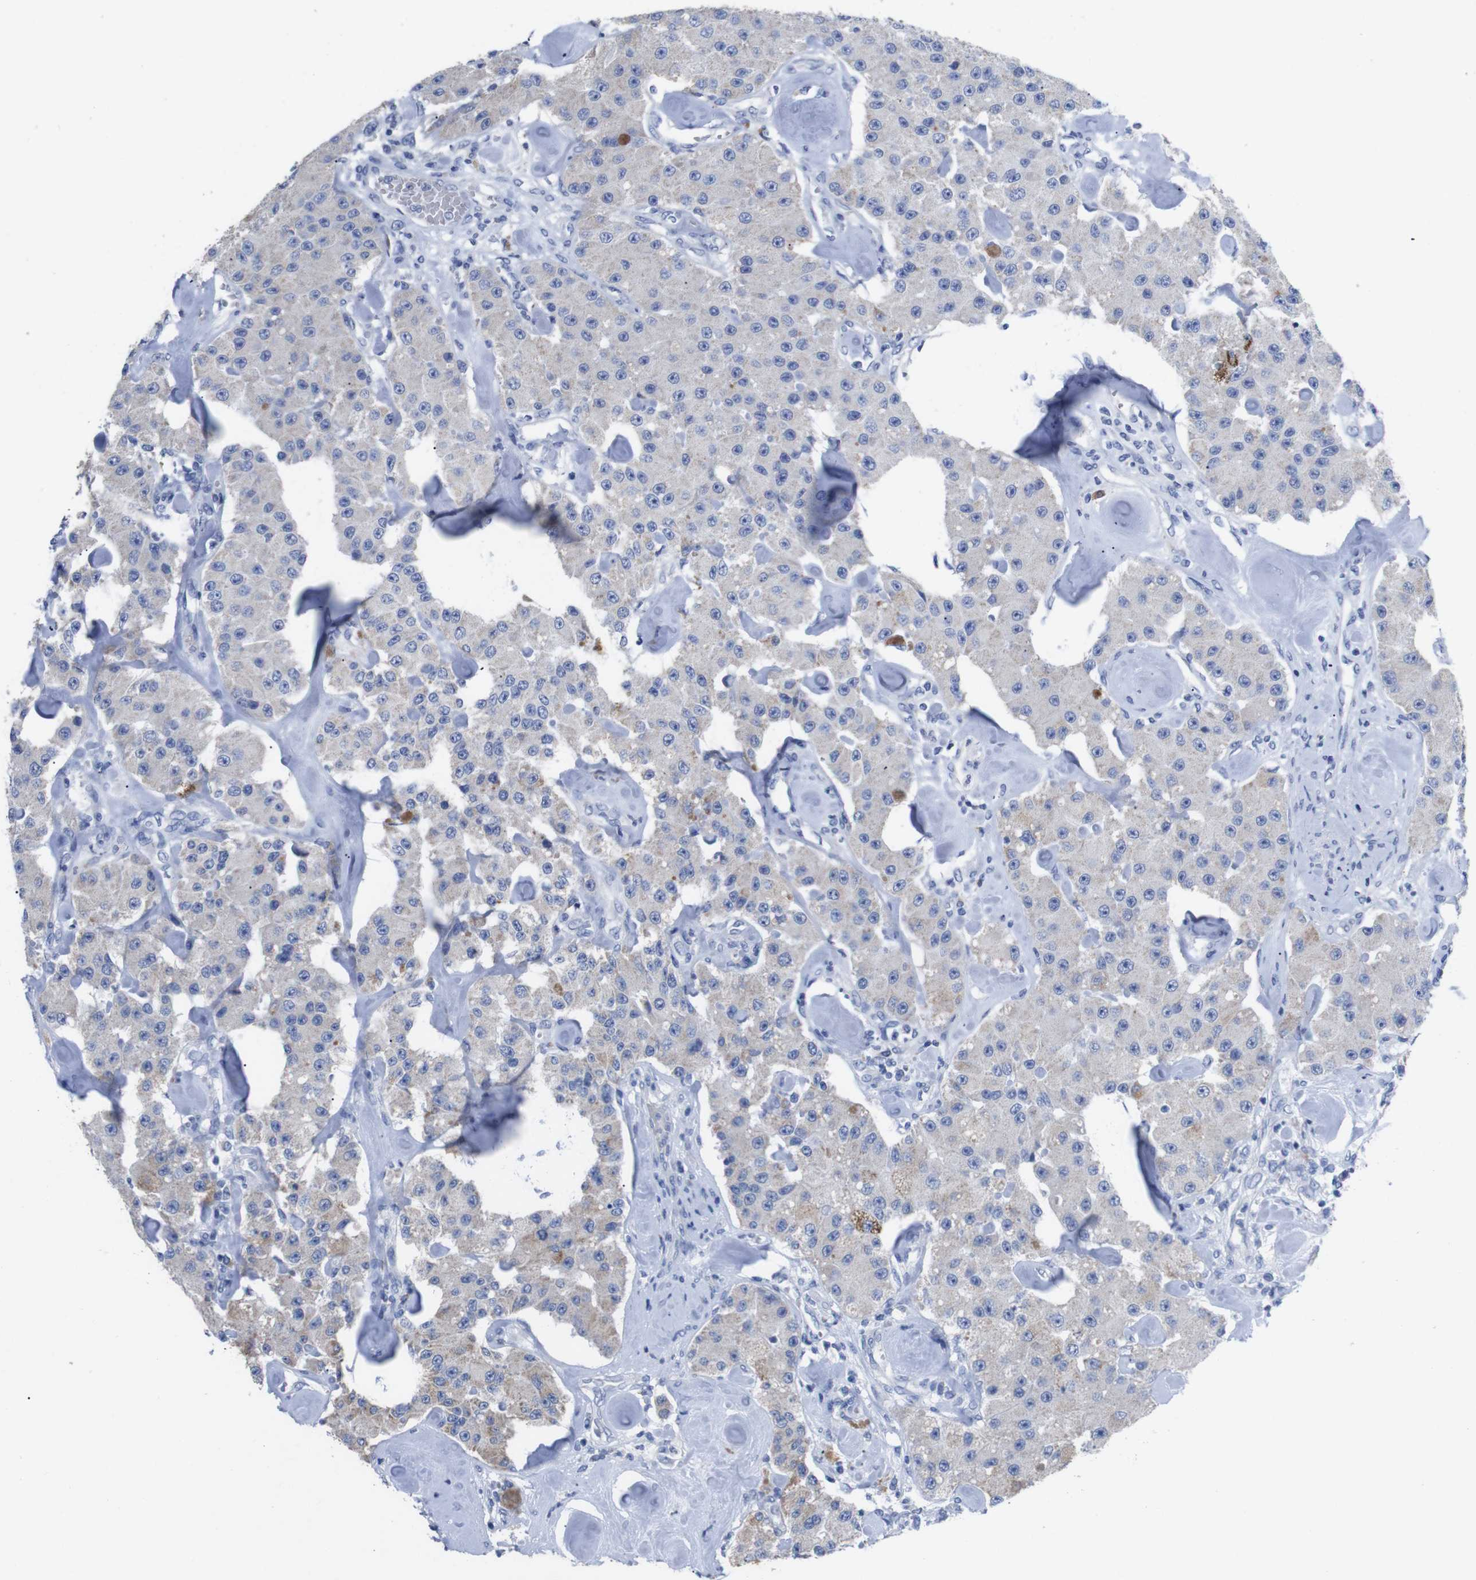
{"staining": {"intensity": "weak", "quantity": "<25%", "location": "cytoplasmic/membranous"}, "tissue": "carcinoid", "cell_type": "Tumor cells", "image_type": "cancer", "snomed": [{"axis": "morphology", "description": "Carcinoid, malignant, NOS"}, {"axis": "topography", "description": "Pancreas"}], "caption": "An IHC photomicrograph of carcinoid is shown. There is no staining in tumor cells of carcinoid.", "gene": "GJB2", "patient": {"sex": "male", "age": 41}}